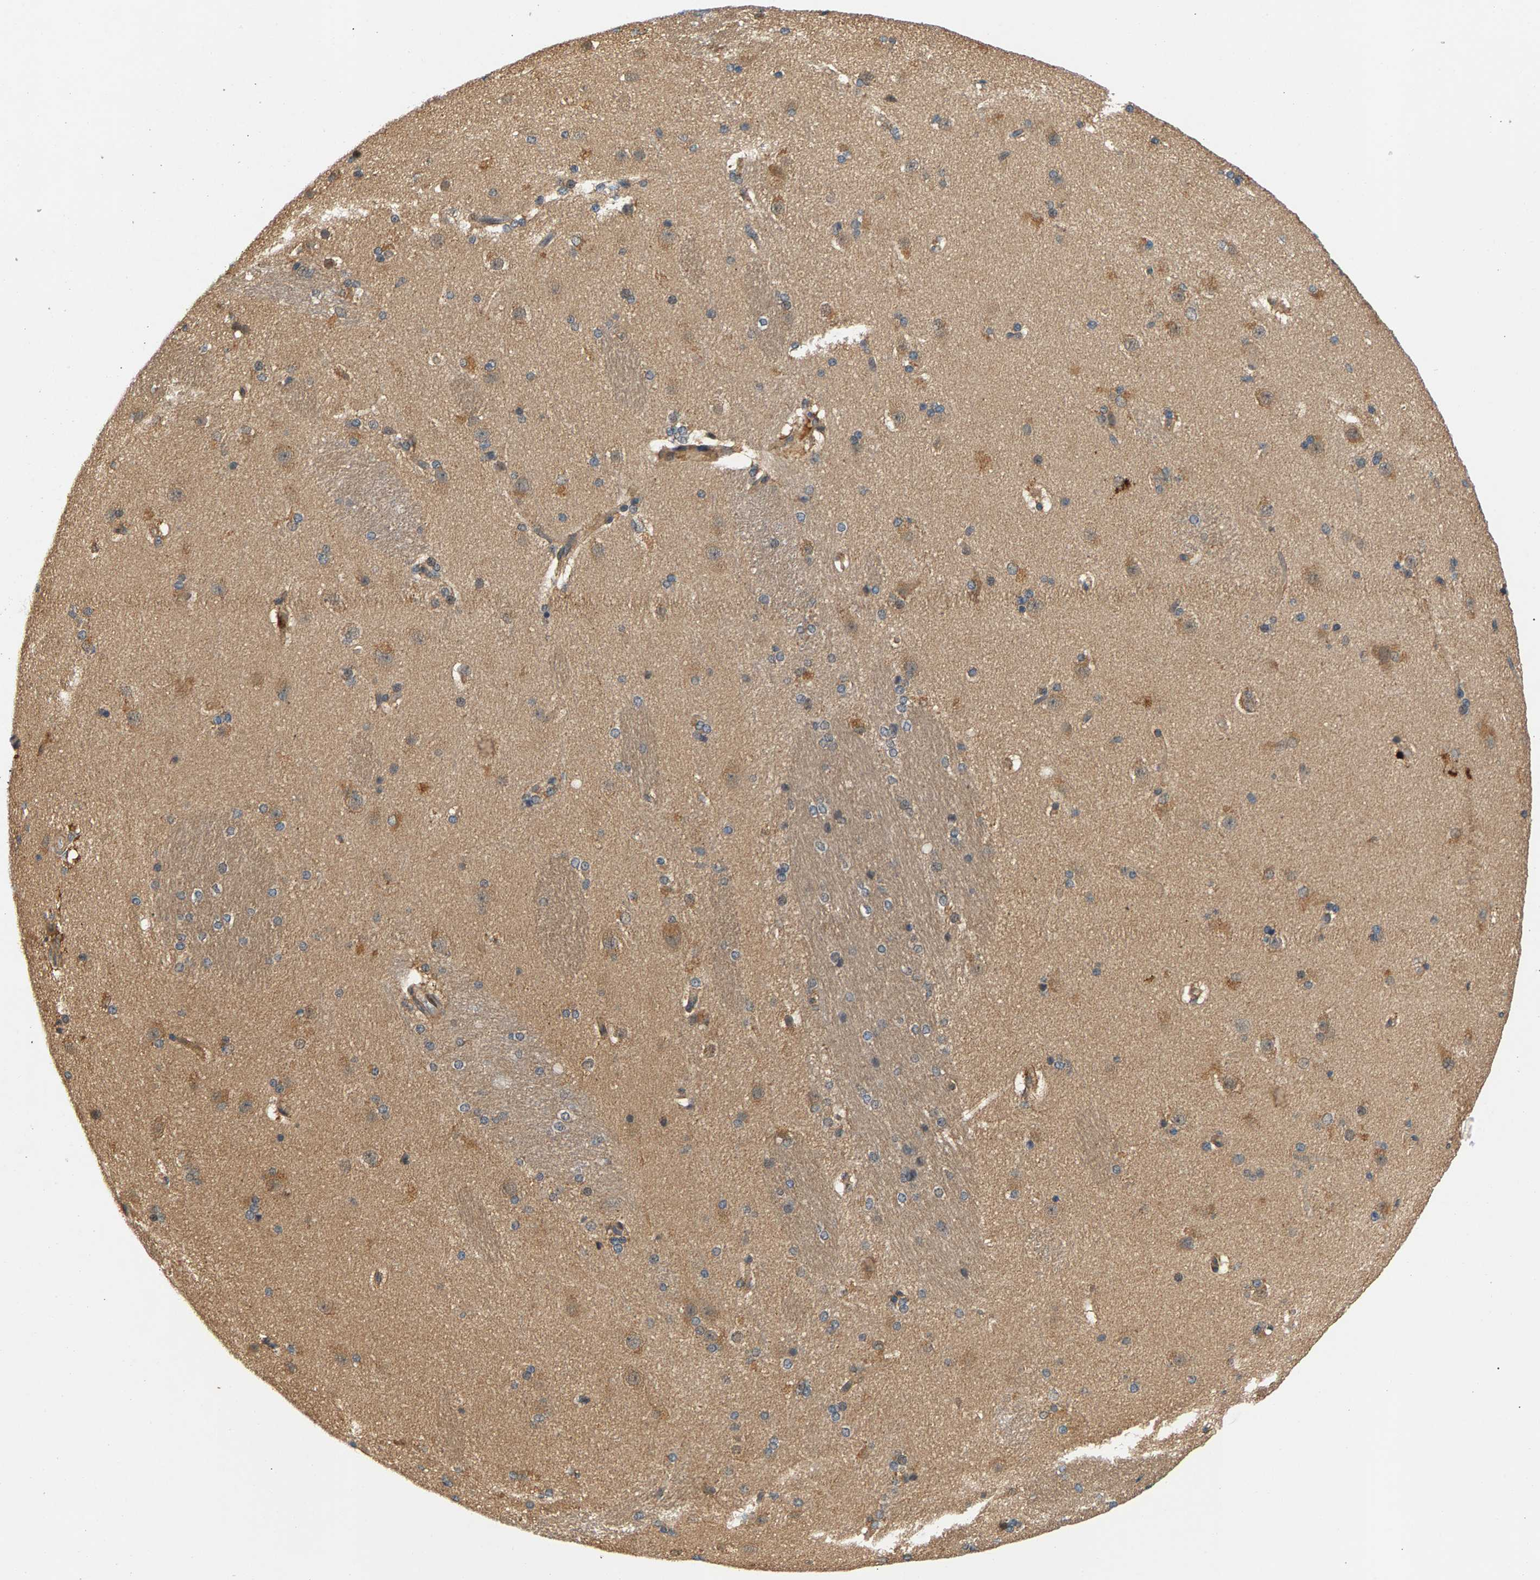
{"staining": {"intensity": "weak", "quantity": "<25%", "location": "cytoplasmic/membranous"}, "tissue": "caudate", "cell_type": "Glial cells", "image_type": "normal", "snomed": [{"axis": "morphology", "description": "Normal tissue, NOS"}, {"axis": "topography", "description": "Lateral ventricle wall"}], "caption": "This is an IHC histopathology image of normal caudate. There is no staining in glial cells.", "gene": "FAM78A", "patient": {"sex": "female", "age": 19}}